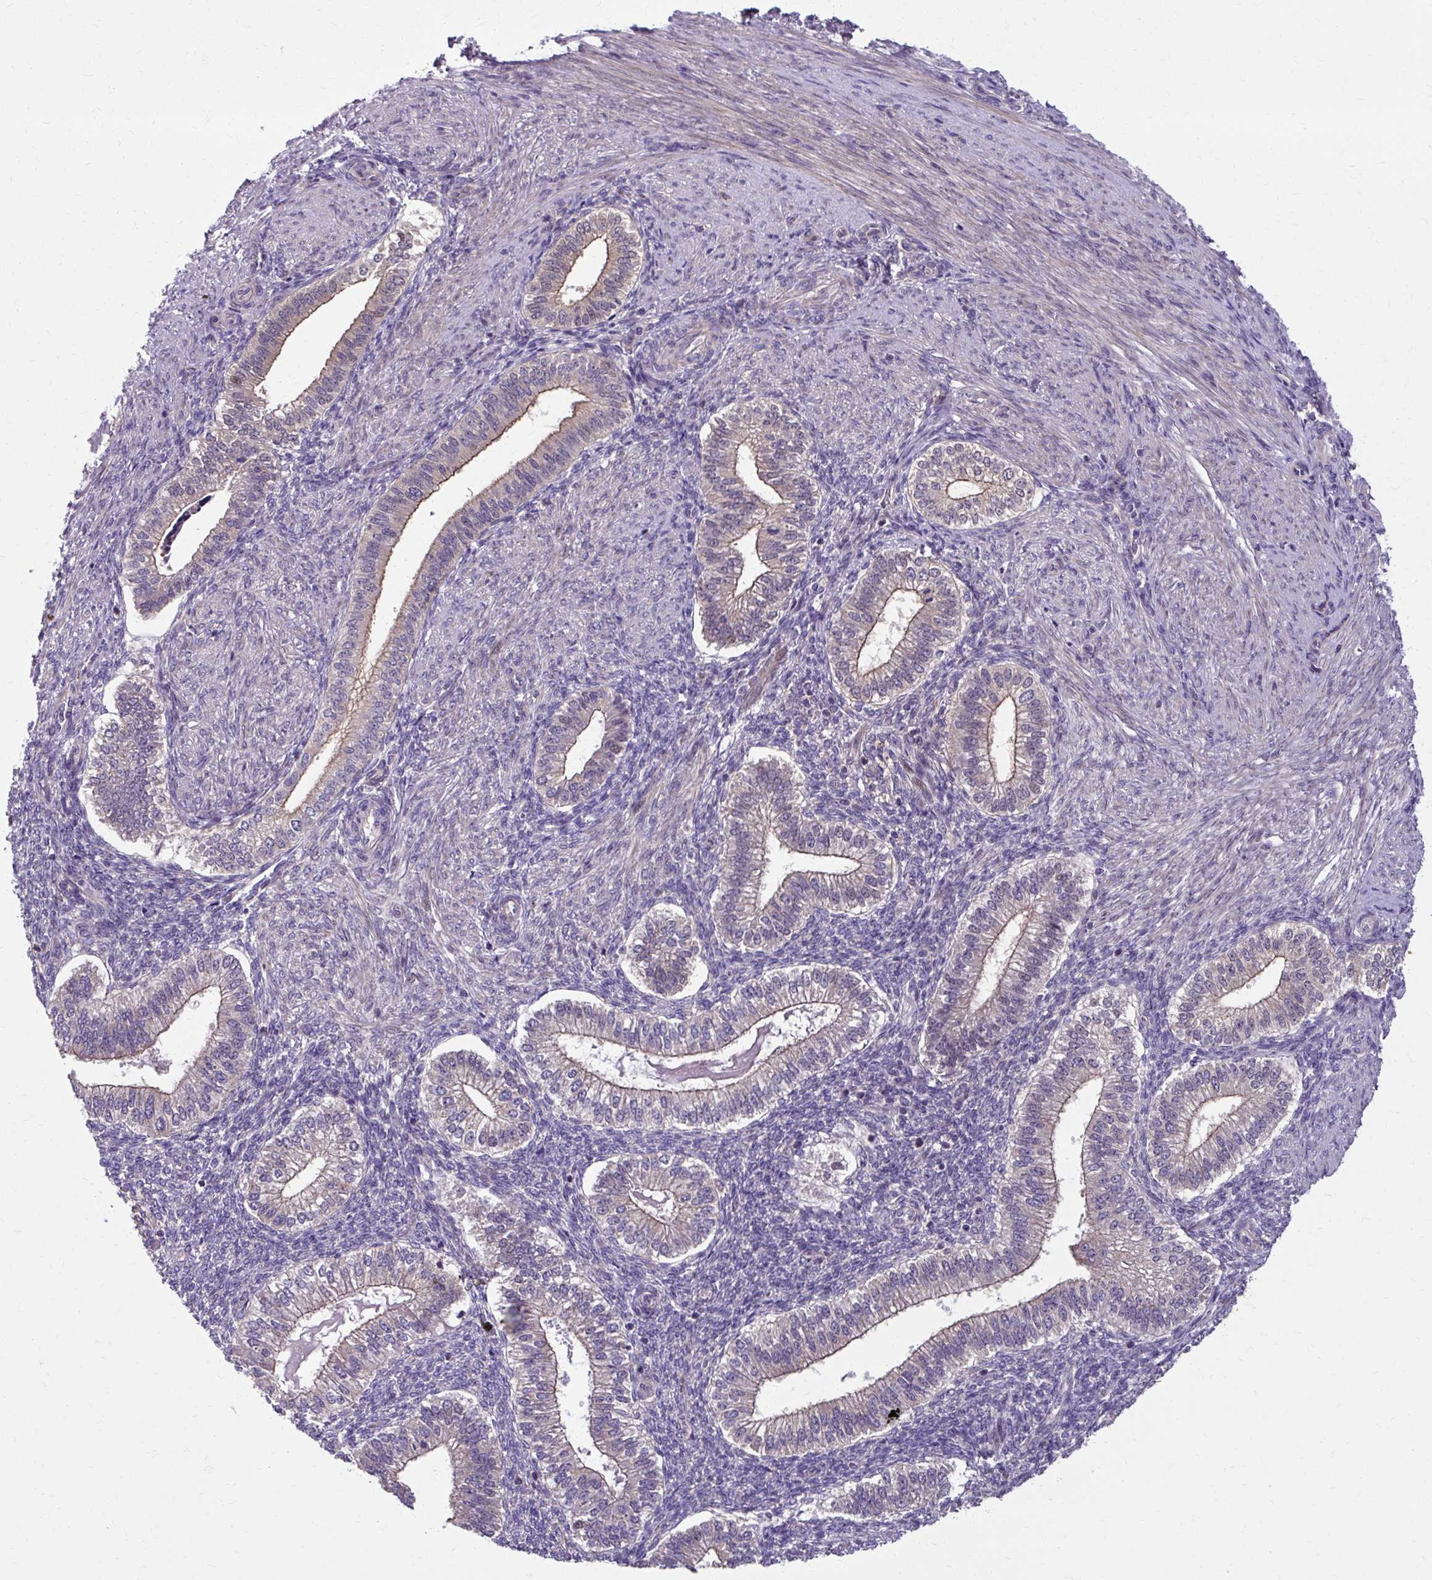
{"staining": {"intensity": "moderate", "quantity": "<25%", "location": "nuclear"}, "tissue": "endometrium", "cell_type": "Cells in endometrial stroma", "image_type": "normal", "snomed": [{"axis": "morphology", "description": "Normal tissue, NOS"}, {"axis": "topography", "description": "Endometrium"}], "caption": "A photomicrograph of endometrium stained for a protein demonstrates moderate nuclear brown staining in cells in endometrial stroma.", "gene": "ZNF555", "patient": {"sex": "female", "age": 25}}